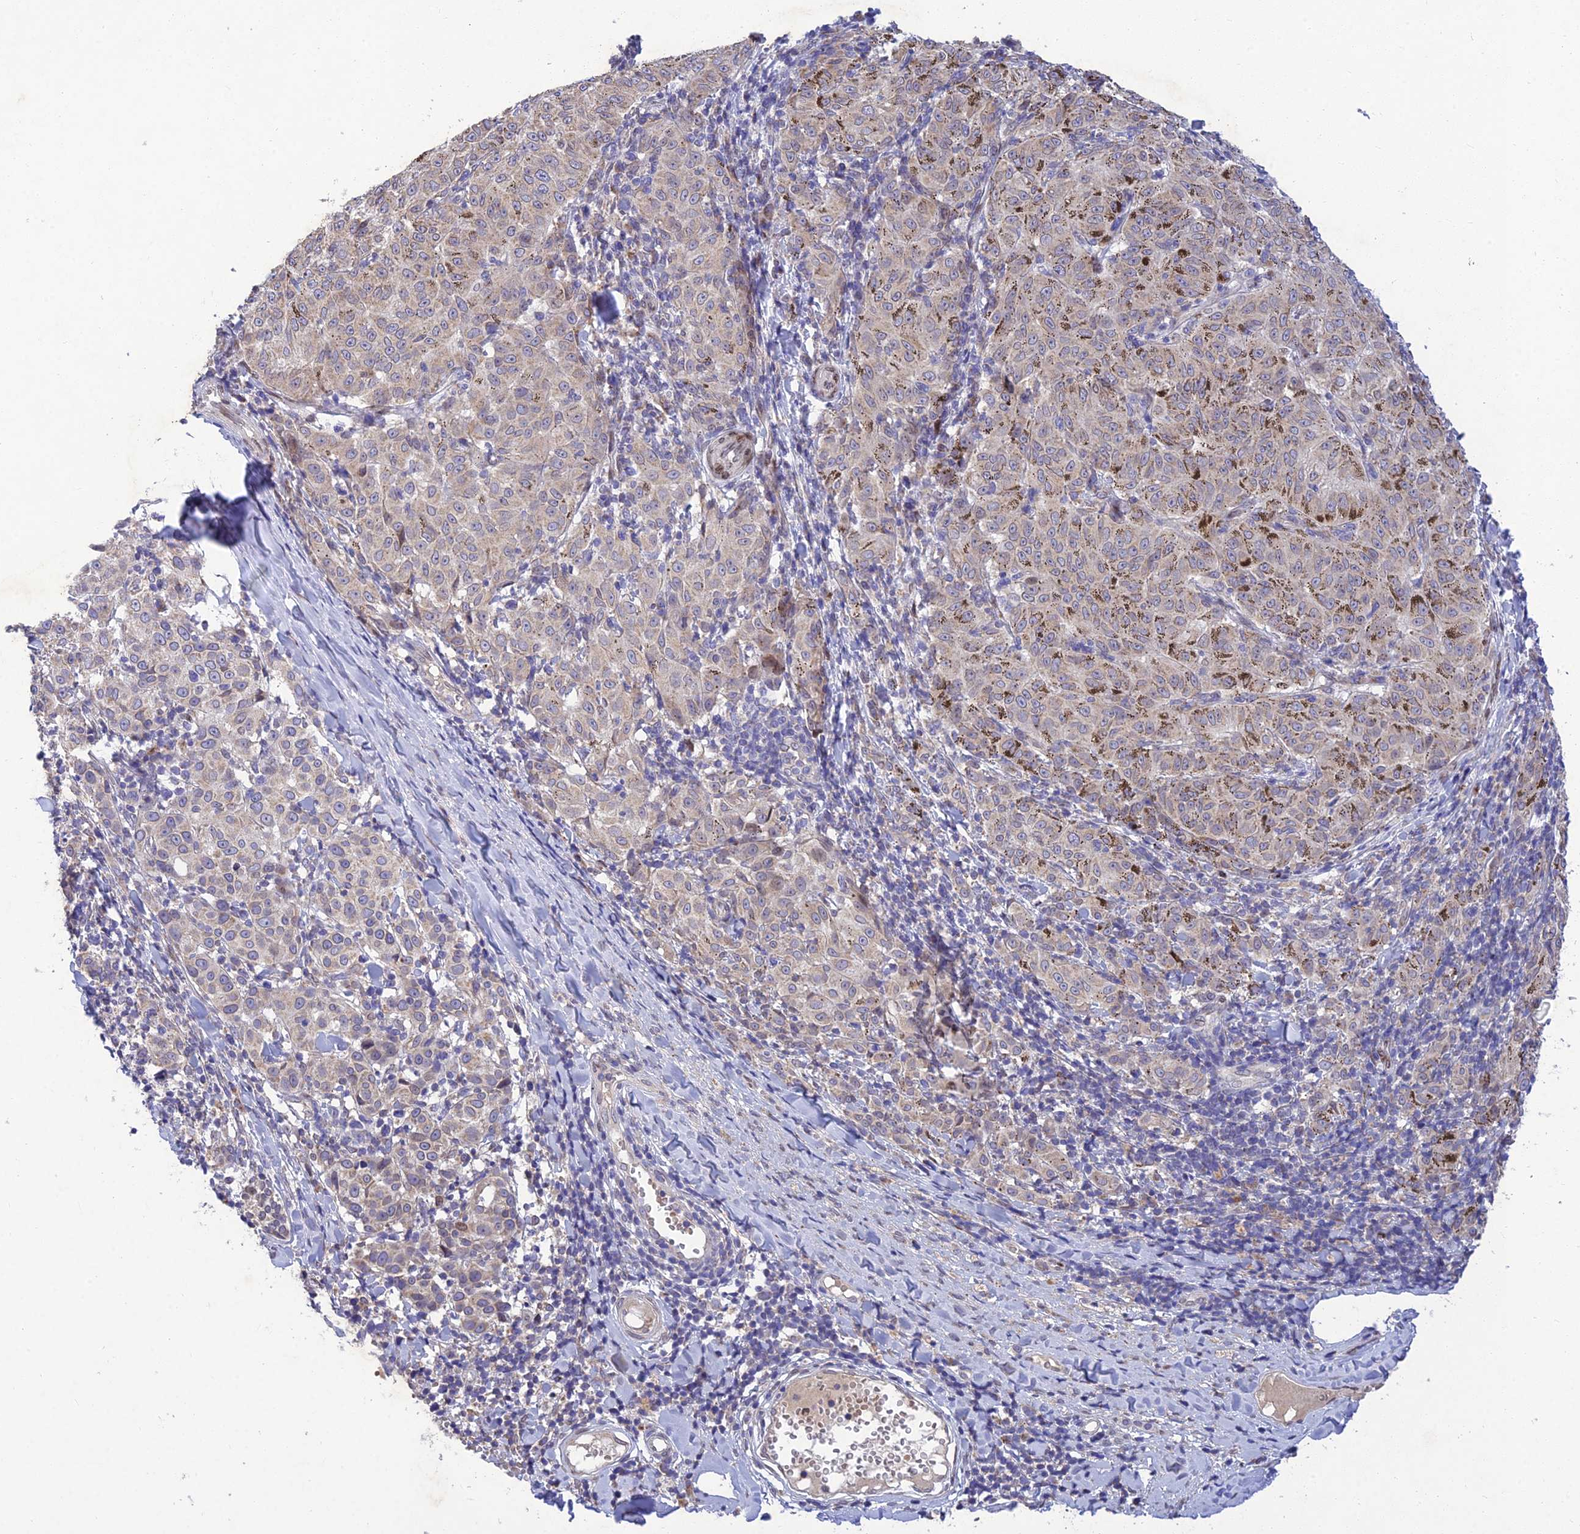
{"staining": {"intensity": "negative", "quantity": "none", "location": "none"}, "tissue": "melanoma", "cell_type": "Tumor cells", "image_type": "cancer", "snomed": [{"axis": "morphology", "description": "Malignant melanoma, NOS"}, {"axis": "topography", "description": "Skin"}], "caption": "An immunohistochemistry micrograph of melanoma is shown. There is no staining in tumor cells of melanoma.", "gene": "MGAT2", "patient": {"sex": "female", "age": 72}}